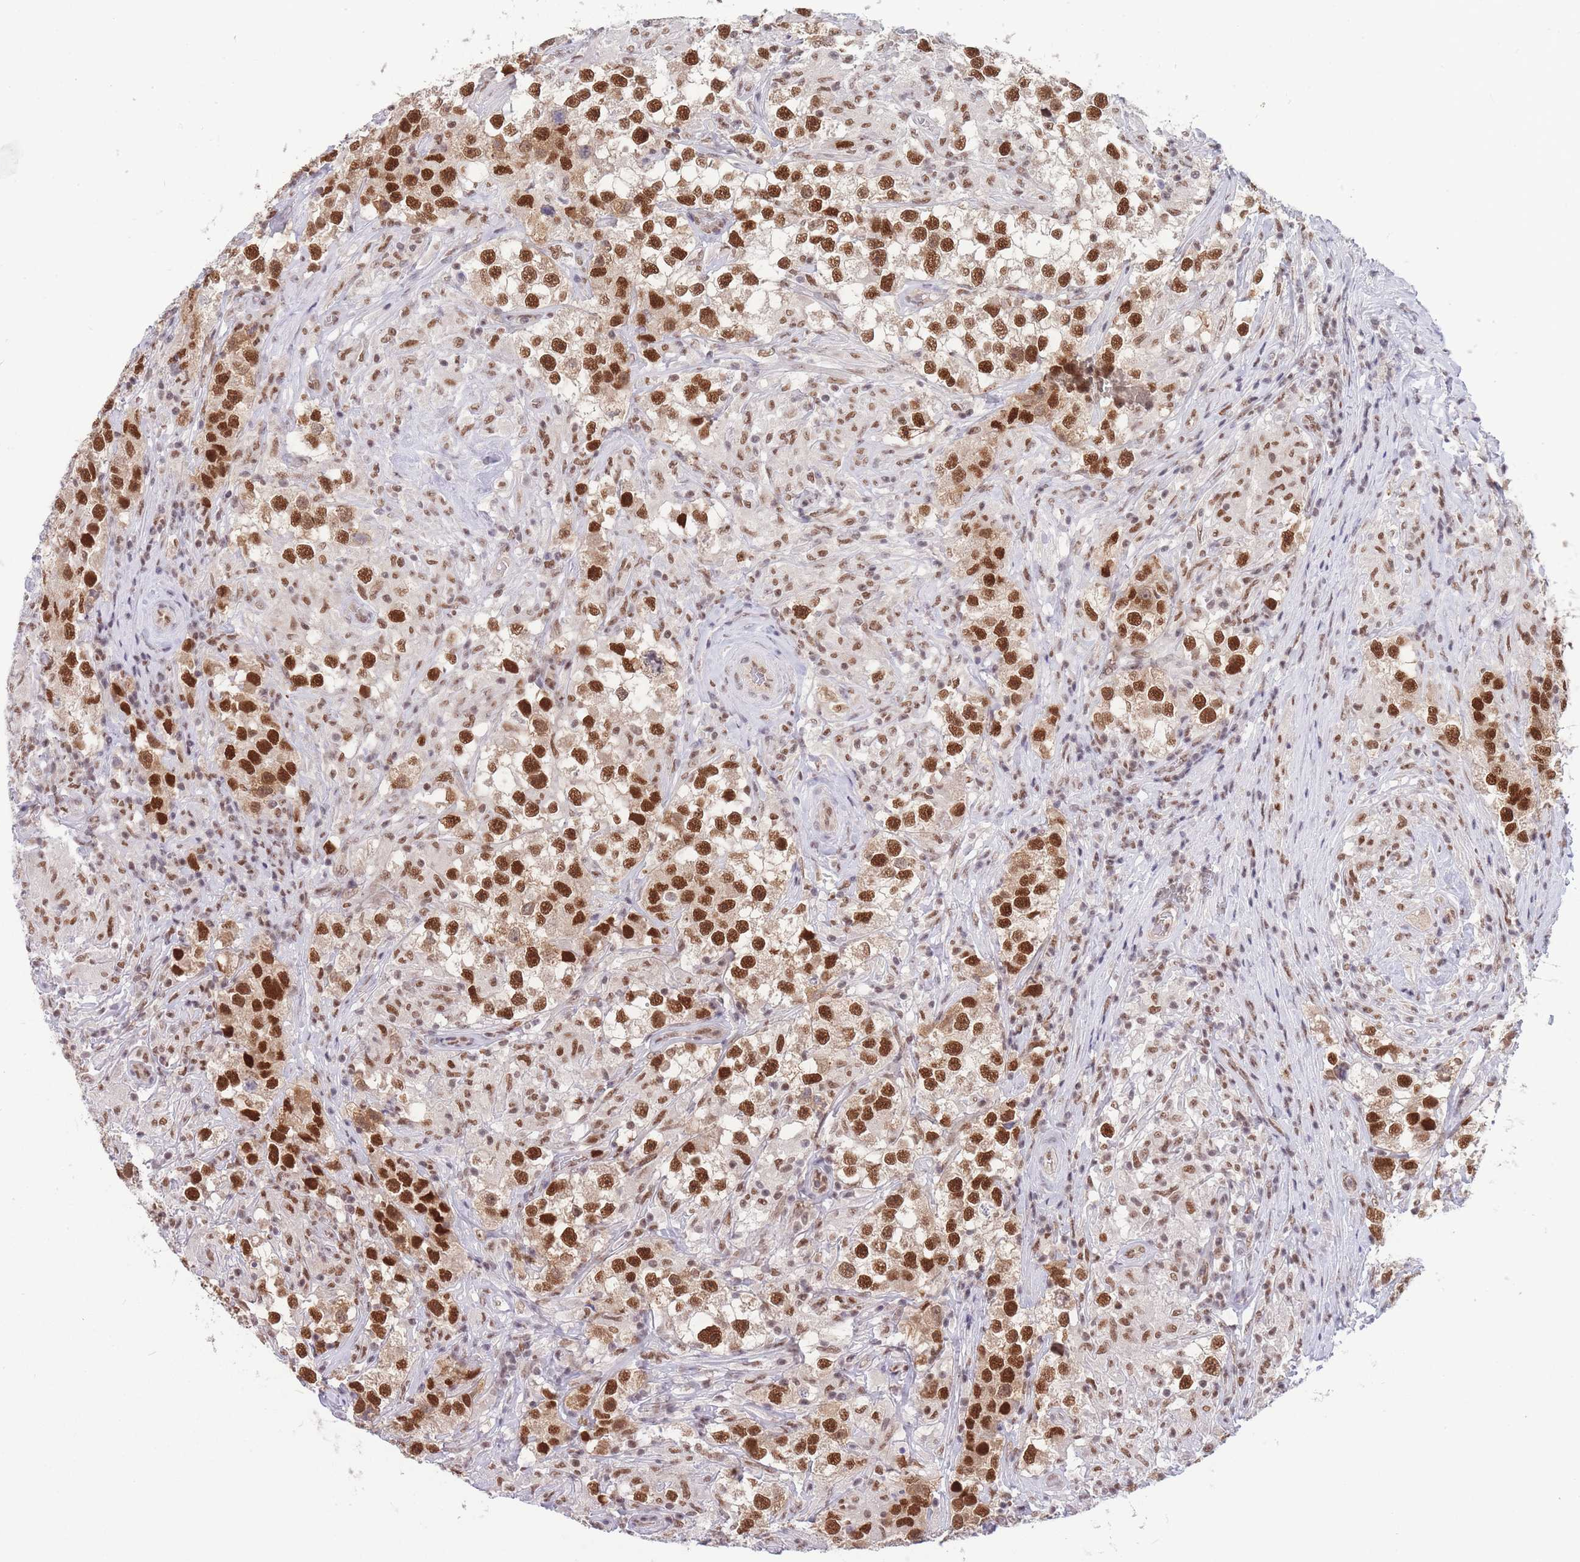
{"staining": {"intensity": "strong", "quantity": ">75%", "location": "nuclear"}, "tissue": "testis cancer", "cell_type": "Tumor cells", "image_type": "cancer", "snomed": [{"axis": "morphology", "description": "Seminoma, NOS"}, {"axis": "topography", "description": "Testis"}], "caption": "The immunohistochemical stain highlights strong nuclear positivity in tumor cells of testis cancer (seminoma) tissue. (brown staining indicates protein expression, while blue staining denotes nuclei).", "gene": "SMAD9", "patient": {"sex": "male", "age": 46}}